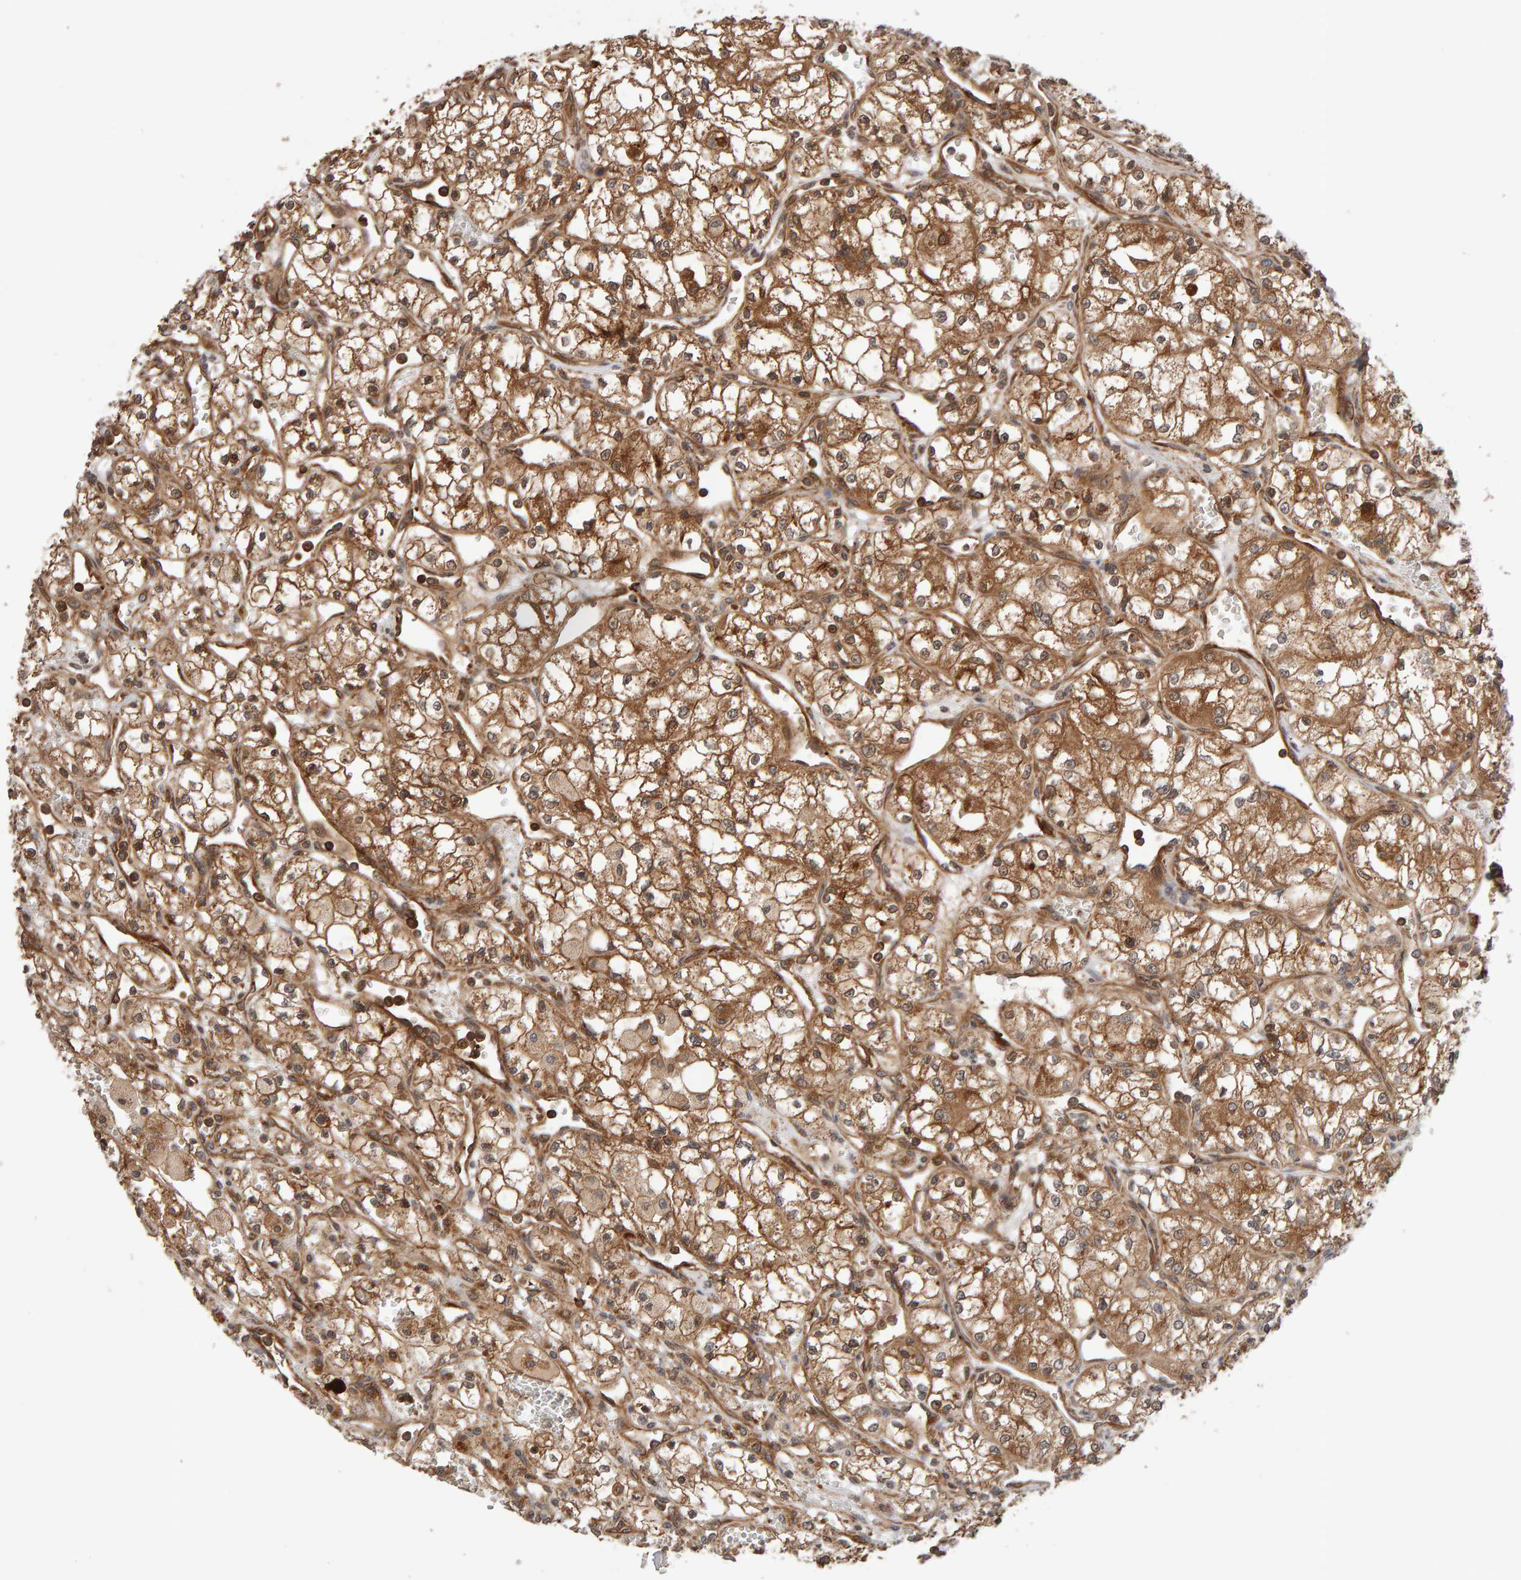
{"staining": {"intensity": "moderate", "quantity": ">75%", "location": "cytoplasmic/membranous"}, "tissue": "renal cancer", "cell_type": "Tumor cells", "image_type": "cancer", "snomed": [{"axis": "morphology", "description": "Adenocarcinoma, NOS"}, {"axis": "topography", "description": "Kidney"}], "caption": "Protein expression analysis of renal adenocarcinoma demonstrates moderate cytoplasmic/membranous staining in approximately >75% of tumor cells. (IHC, brightfield microscopy, high magnification).", "gene": "SYNRG", "patient": {"sex": "male", "age": 59}}